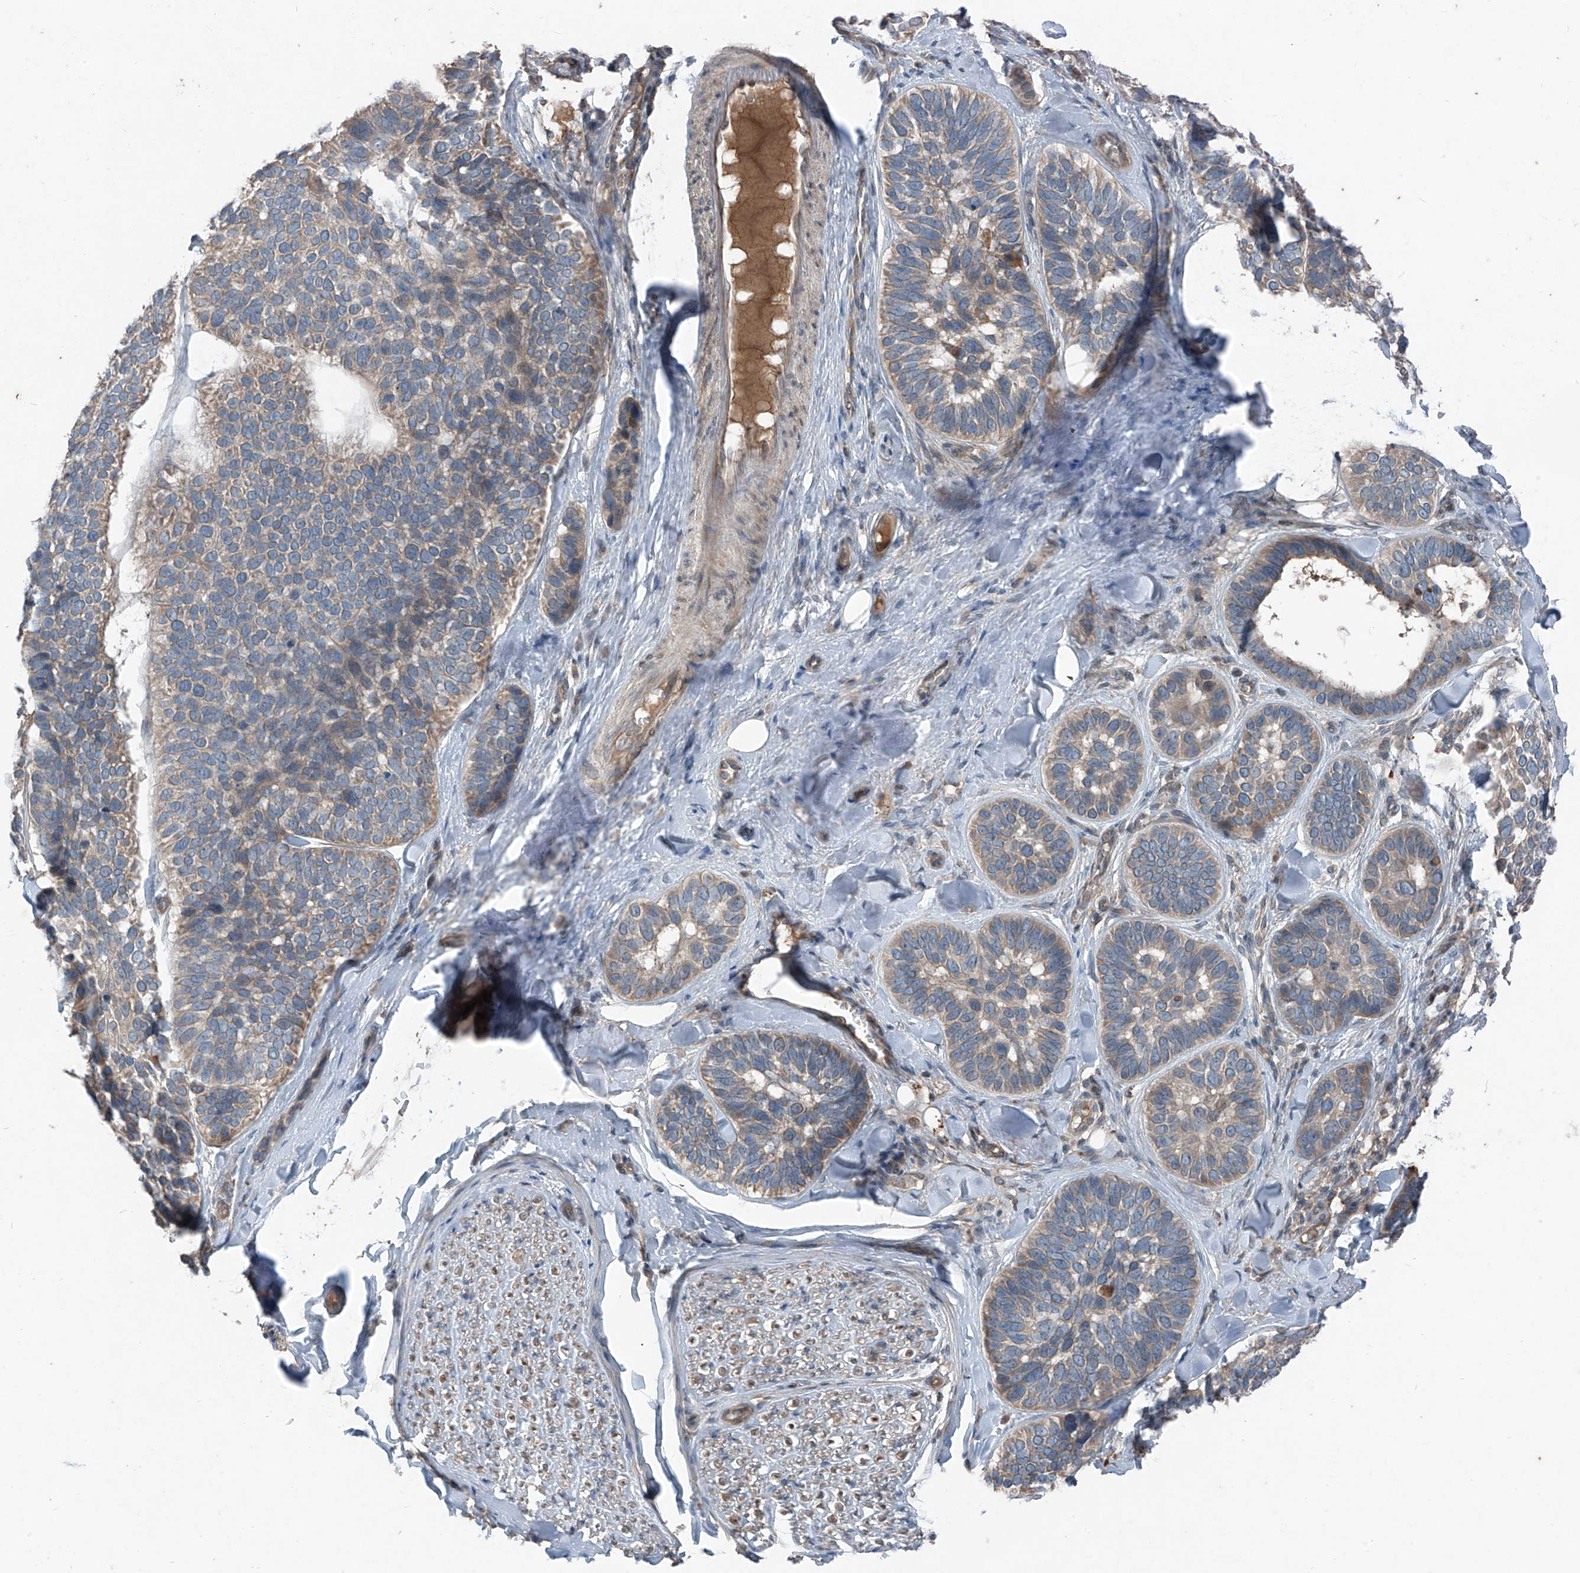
{"staining": {"intensity": "weak", "quantity": ">75%", "location": "cytoplasmic/membranous"}, "tissue": "skin cancer", "cell_type": "Tumor cells", "image_type": "cancer", "snomed": [{"axis": "morphology", "description": "Basal cell carcinoma"}, {"axis": "topography", "description": "Skin"}], "caption": "The image exhibits staining of skin cancer, revealing weak cytoplasmic/membranous protein staining (brown color) within tumor cells.", "gene": "FOXRED2", "patient": {"sex": "male", "age": 62}}